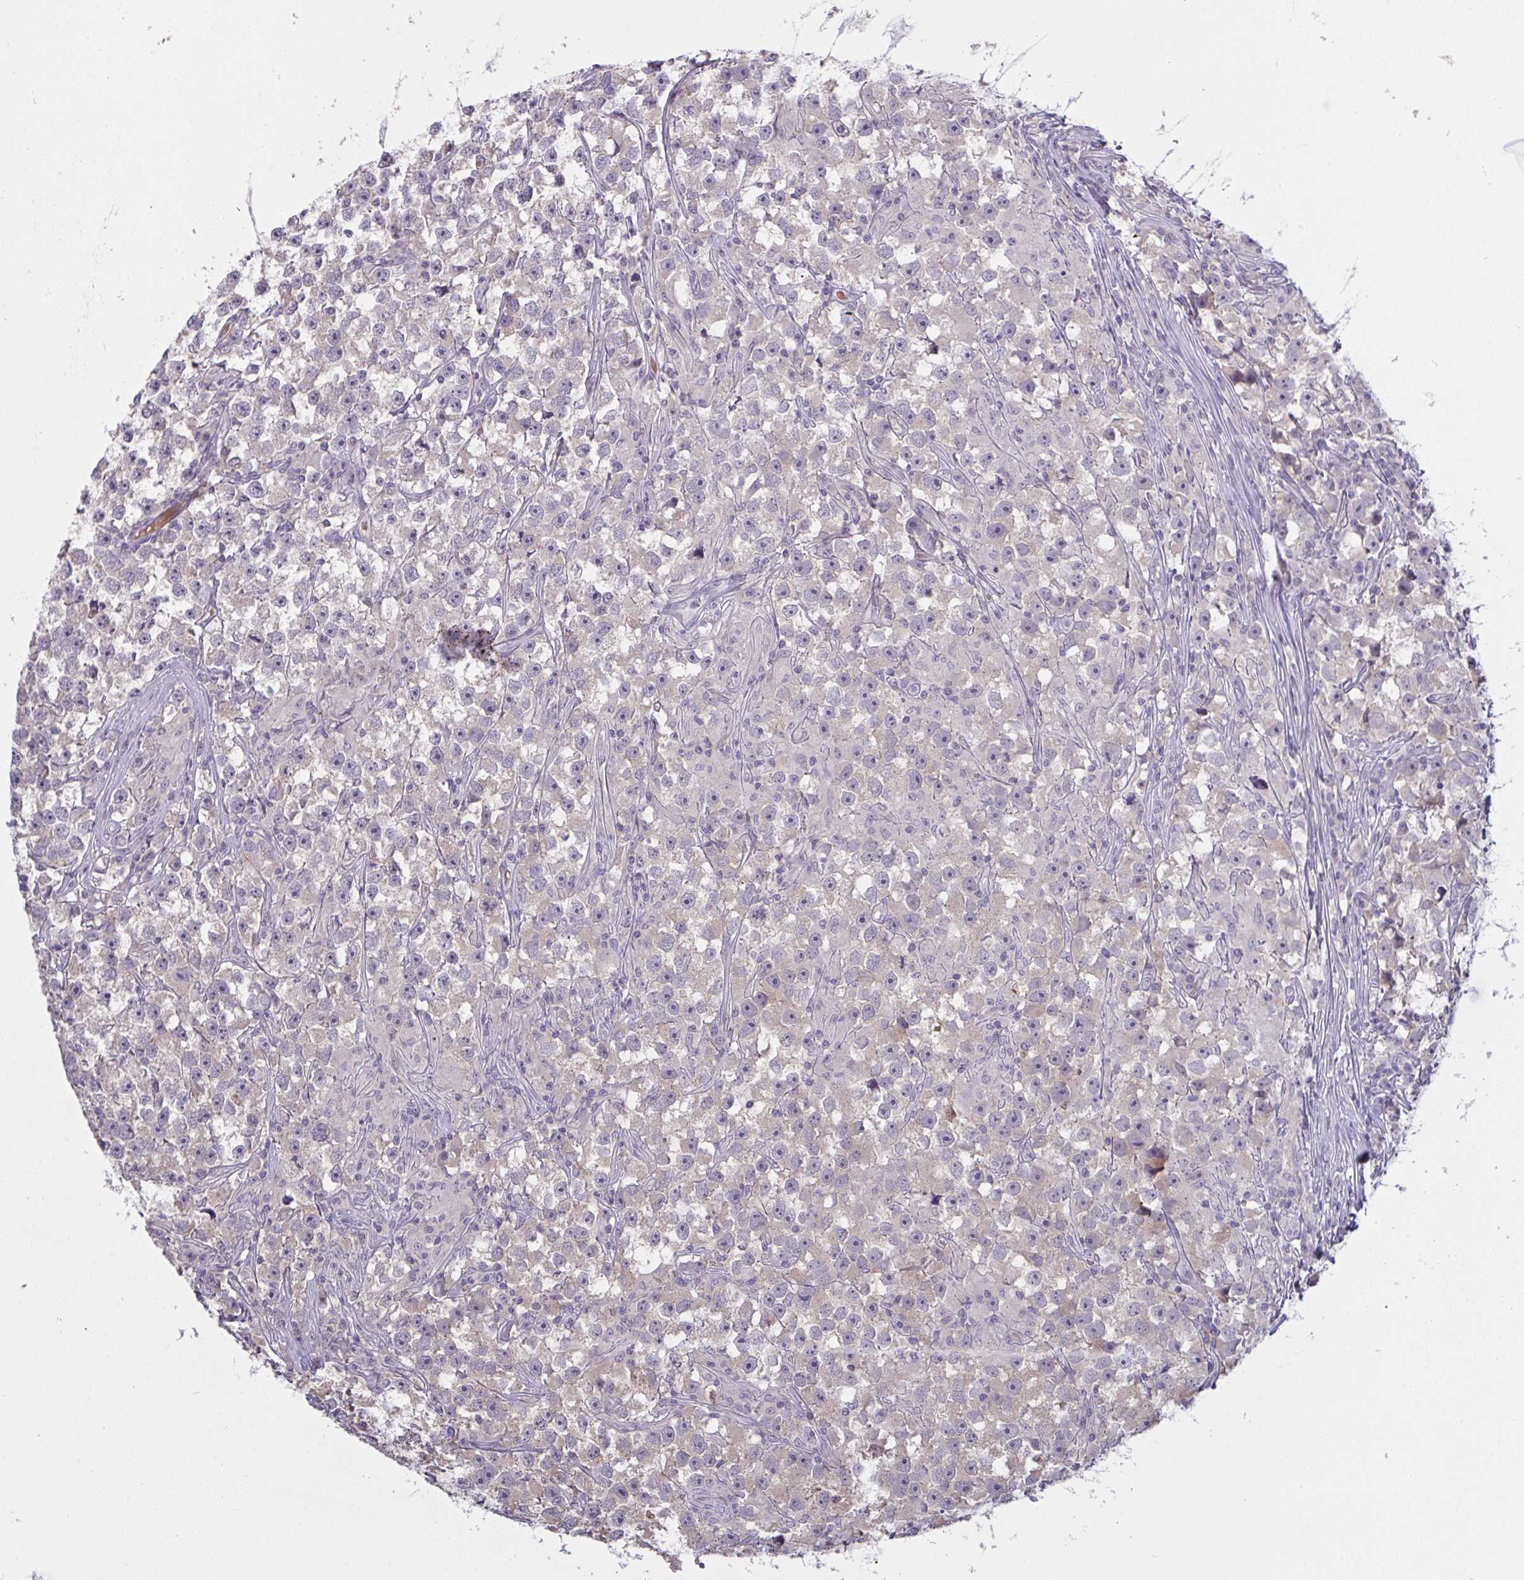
{"staining": {"intensity": "weak", "quantity": "<25%", "location": "cytoplasmic/membranous"}, "tissue": "testis cancer", "cell_type": "Tumor cells", "image_type": "cancer", "snomed": [{"axis": "morphology", "description": "Seminoma, NOS"}, {"axis": "topography", "description": "Testis"}], "caption": "The IHC micrograph has no significant expression in tumor cells of testis seminoma tissue. The staining was performed using DAB (3,3'-diaminobenzidine) to visualize the protein expression in brown, while the nuclei were stained in blue with hematoxylin (Magnification: 20x).", "gene": "ZNF784", "patient": {"sex": "male", "age": 33}}